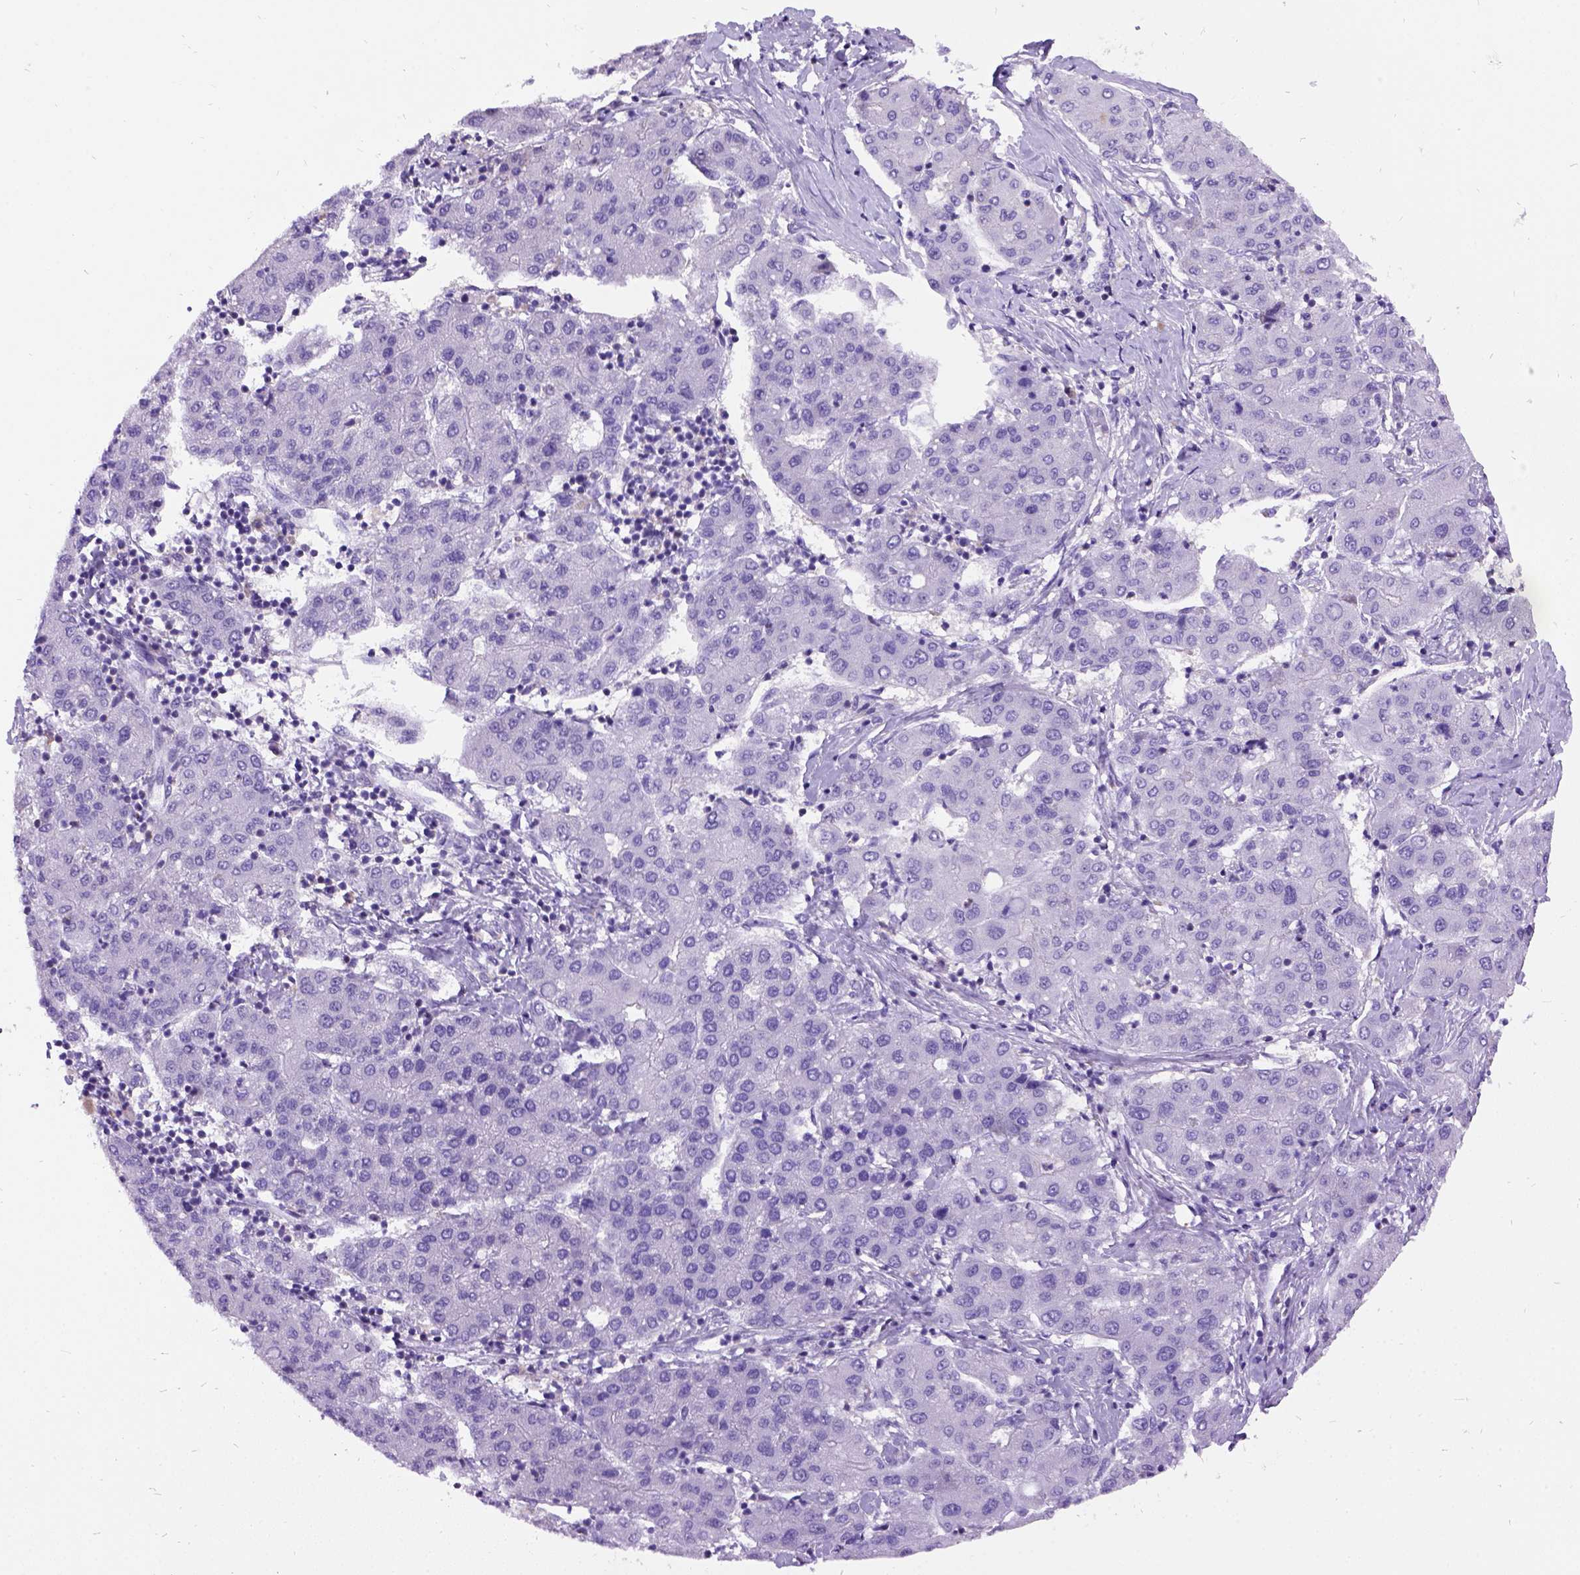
{"staining": {"intensity": "negative", "quantity": "none", "location": "none"}, "tissue": "liver cancer", "cell_type": "Tumor cells", "image_type": "cancer", "snomed": [{"axis": "morphology", "description": "Carcinoma, Hepatocellular, NOS"}, {"axis": "topography", "description": "Liver"}], "caption": "This is an immunohistochemistry image of liver hepatocellular carcinoma. There is no positivity in tumor cells.", "gene": "PRG2", "patient": {"sex": "male", "age": 65}}